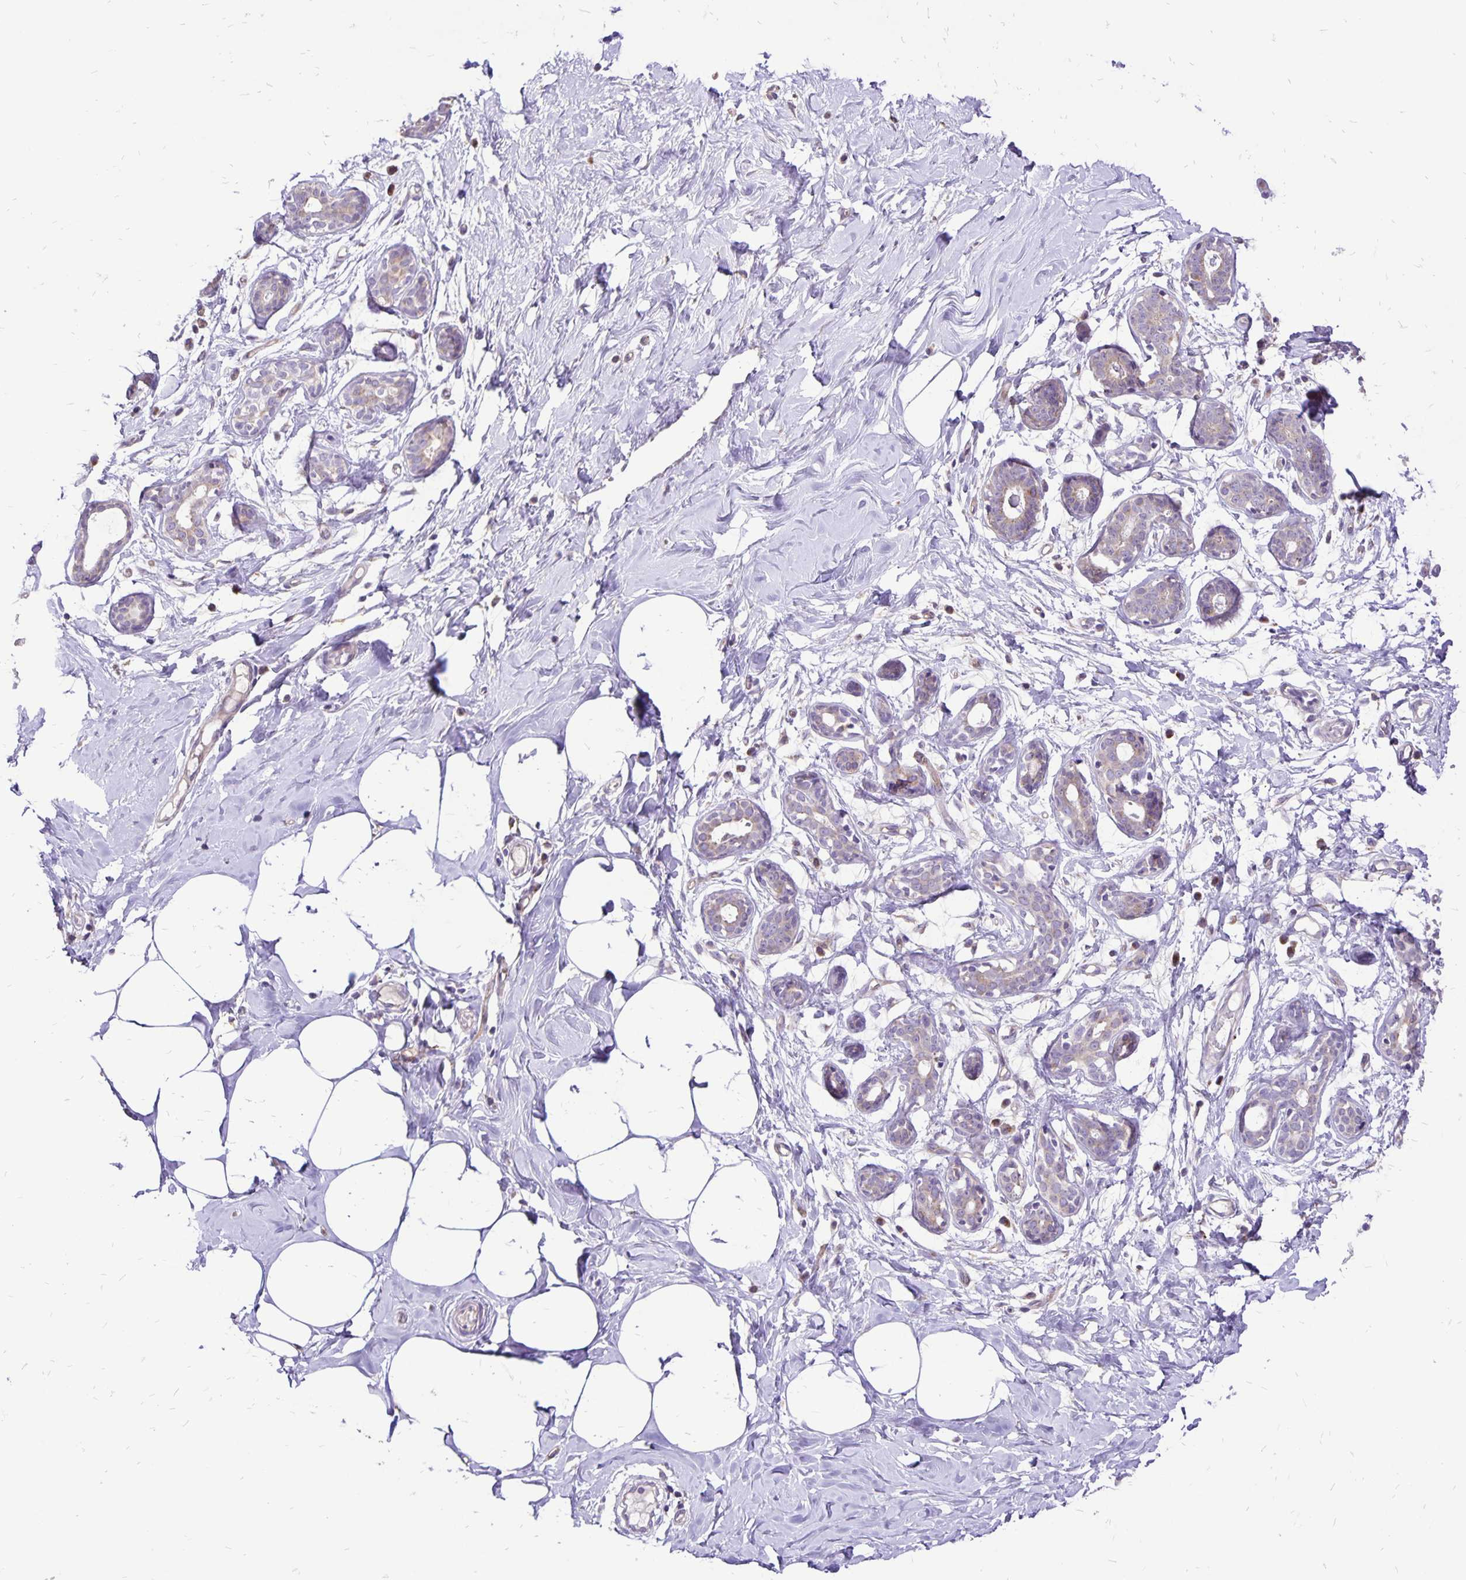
{"staining": {"intensity": "negative", "quantity": "none", "location": "none"}, "tissue": "breast", "cell_type": "Adipocytes", "image_type": "normal", "snomed": [{"axis": "morphology", "description": "Normal tissue, NOS"}, {"axis": "topography", "description": "Breast"}], "caption": "Immunohistochemistry photomicrograph of unremarkable breast: breast stained with DAB (3,3'-diaminobenzidine) displays no significant protein staining in adipocytes.", "gene": "EIF5A", "patient": {"sex": "female", "age": 27}}